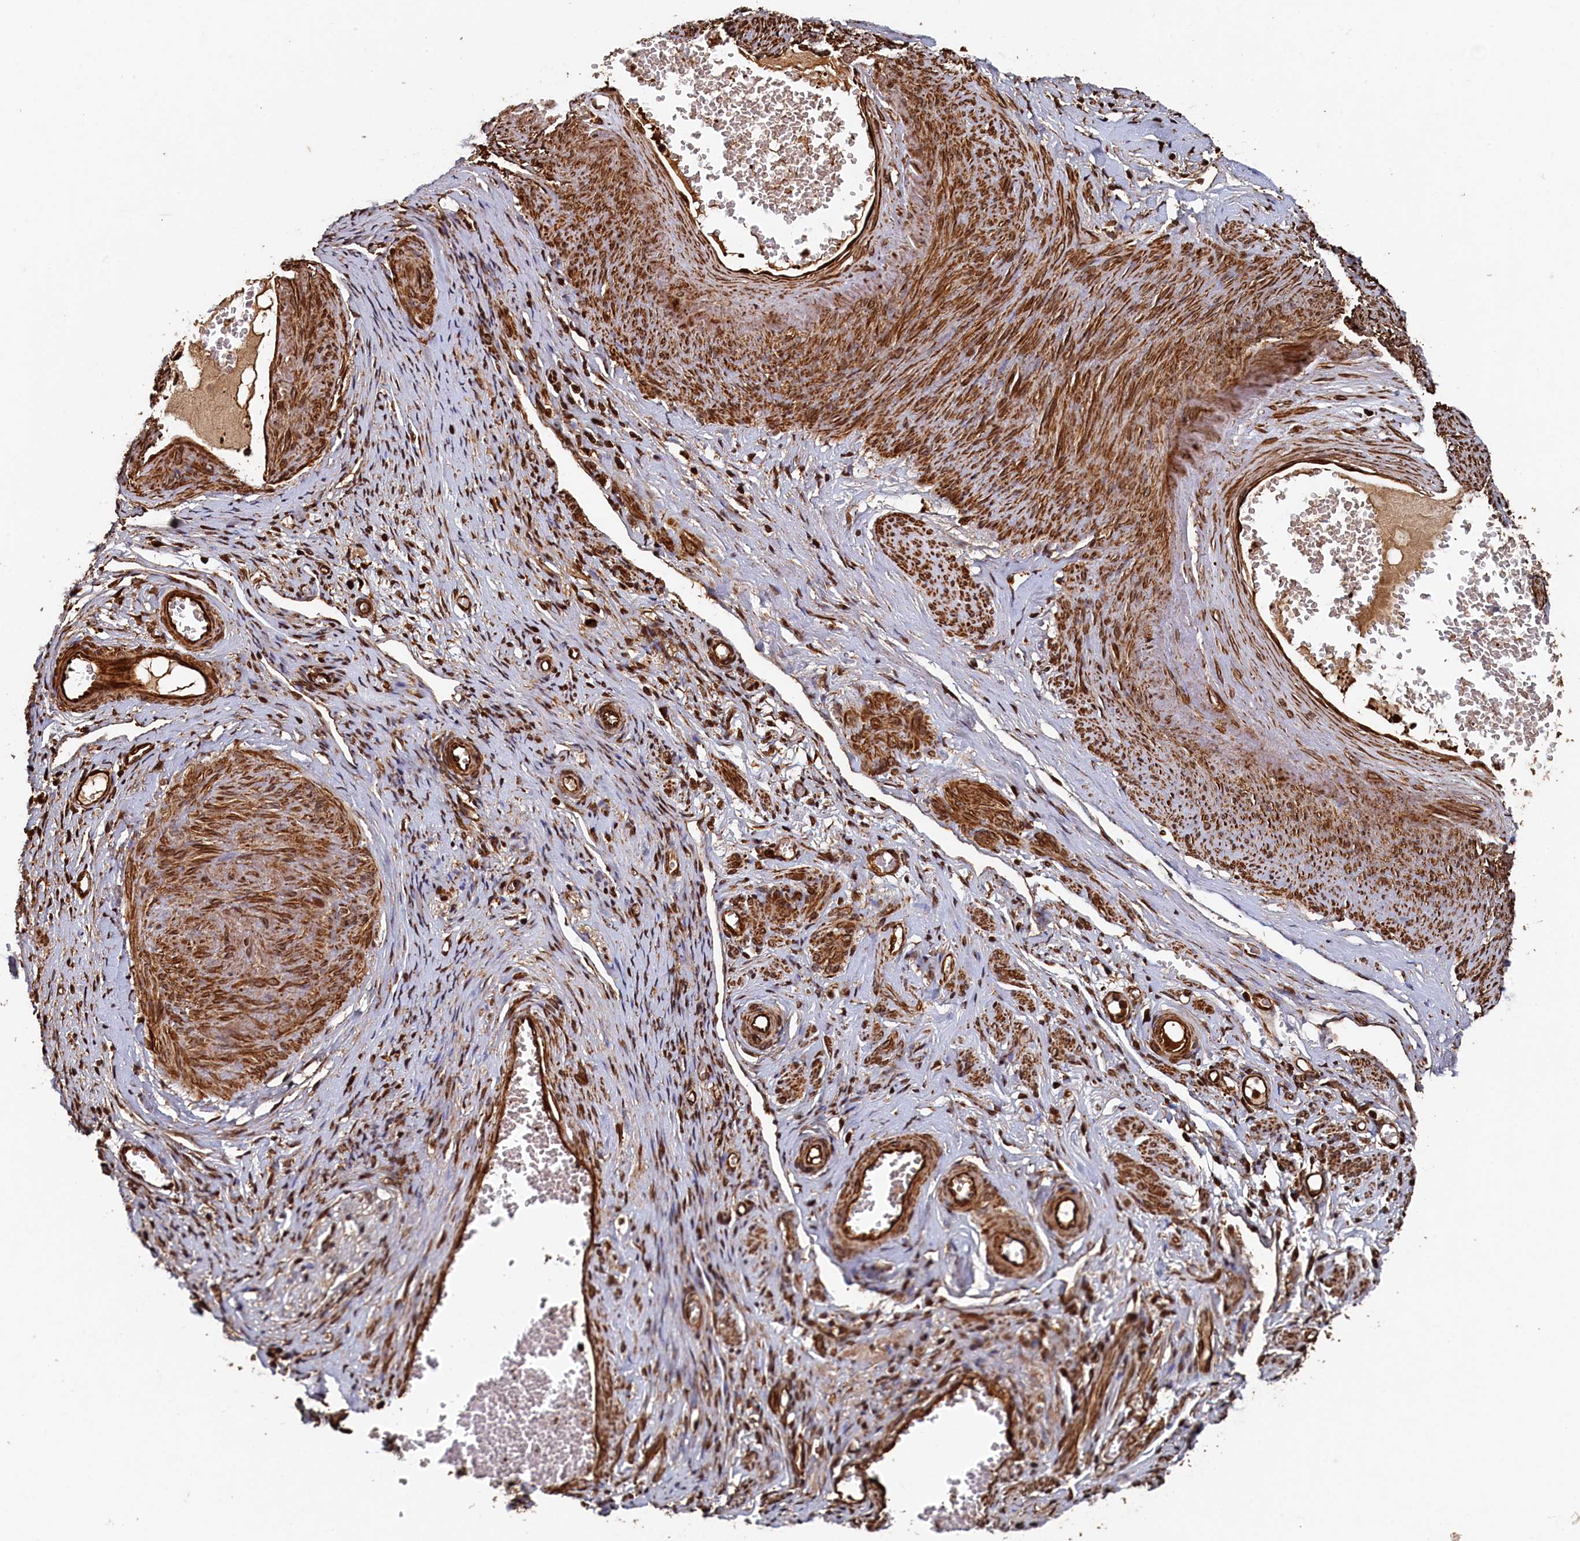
{"staining": {"intensity": "strong", "quantity": ">75%", "location": "cytoplasmic/membranous"}, "tissue": "adipose tissue", "cell_type": "Adipocytes", "image_type": "normal", "snomed": [{"axis": "morphology", "description": "Normal tissue, NOS"}, {"axis": "topography", "description": "Vascular tissue"}, {"axis": "topography", "description": "Fallopian tube"}, {"axis": "topography", "description": "Ovary"}], "caption": "This image displays normal adipose tissue stained with IHC to label a protein in brown. The cytoplasmic/membranous of adipocytes show strong positivity for the protein. Nuclei are counter-stained blue.", "gene": "PIGN", "patient": {"sex": "female", "age": 67}}